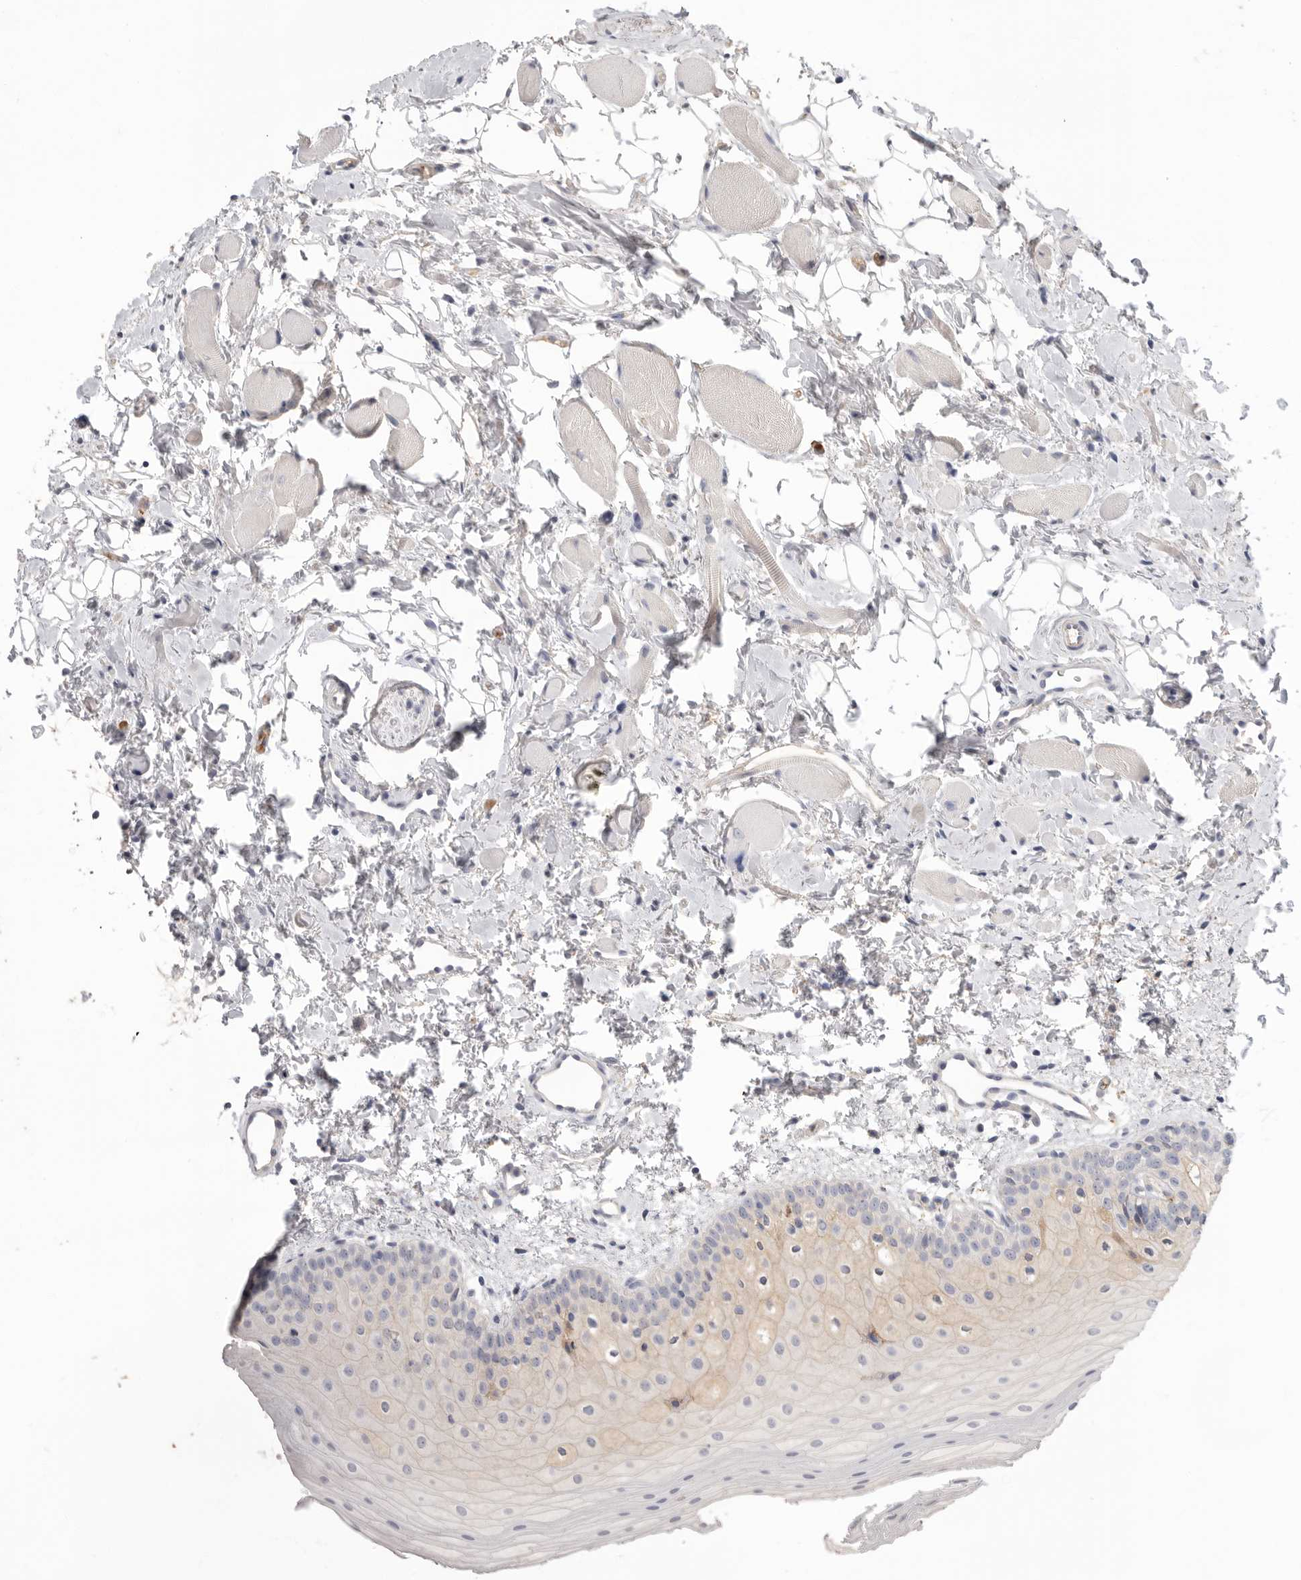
{"staining": {"intensity": "weak", "quantity": "<25%", "location": "cytoplasmic/membranous"}, "tissue": "oral mucosa", "cell_type": "Squamous epithelial cells", "image_type": "normal", "snomed": [{"axis": "morphology", "description": "Normal tissue, NOS"}, {"axis": "topography", "description": "Oral tissue"}], "caption": "A histopathology image of oral mucosa stained for a protein displays no brown staining in squamous epithelial cells.", "gene": "APOA2", "patient": {"sex": "male", "age": 28}}